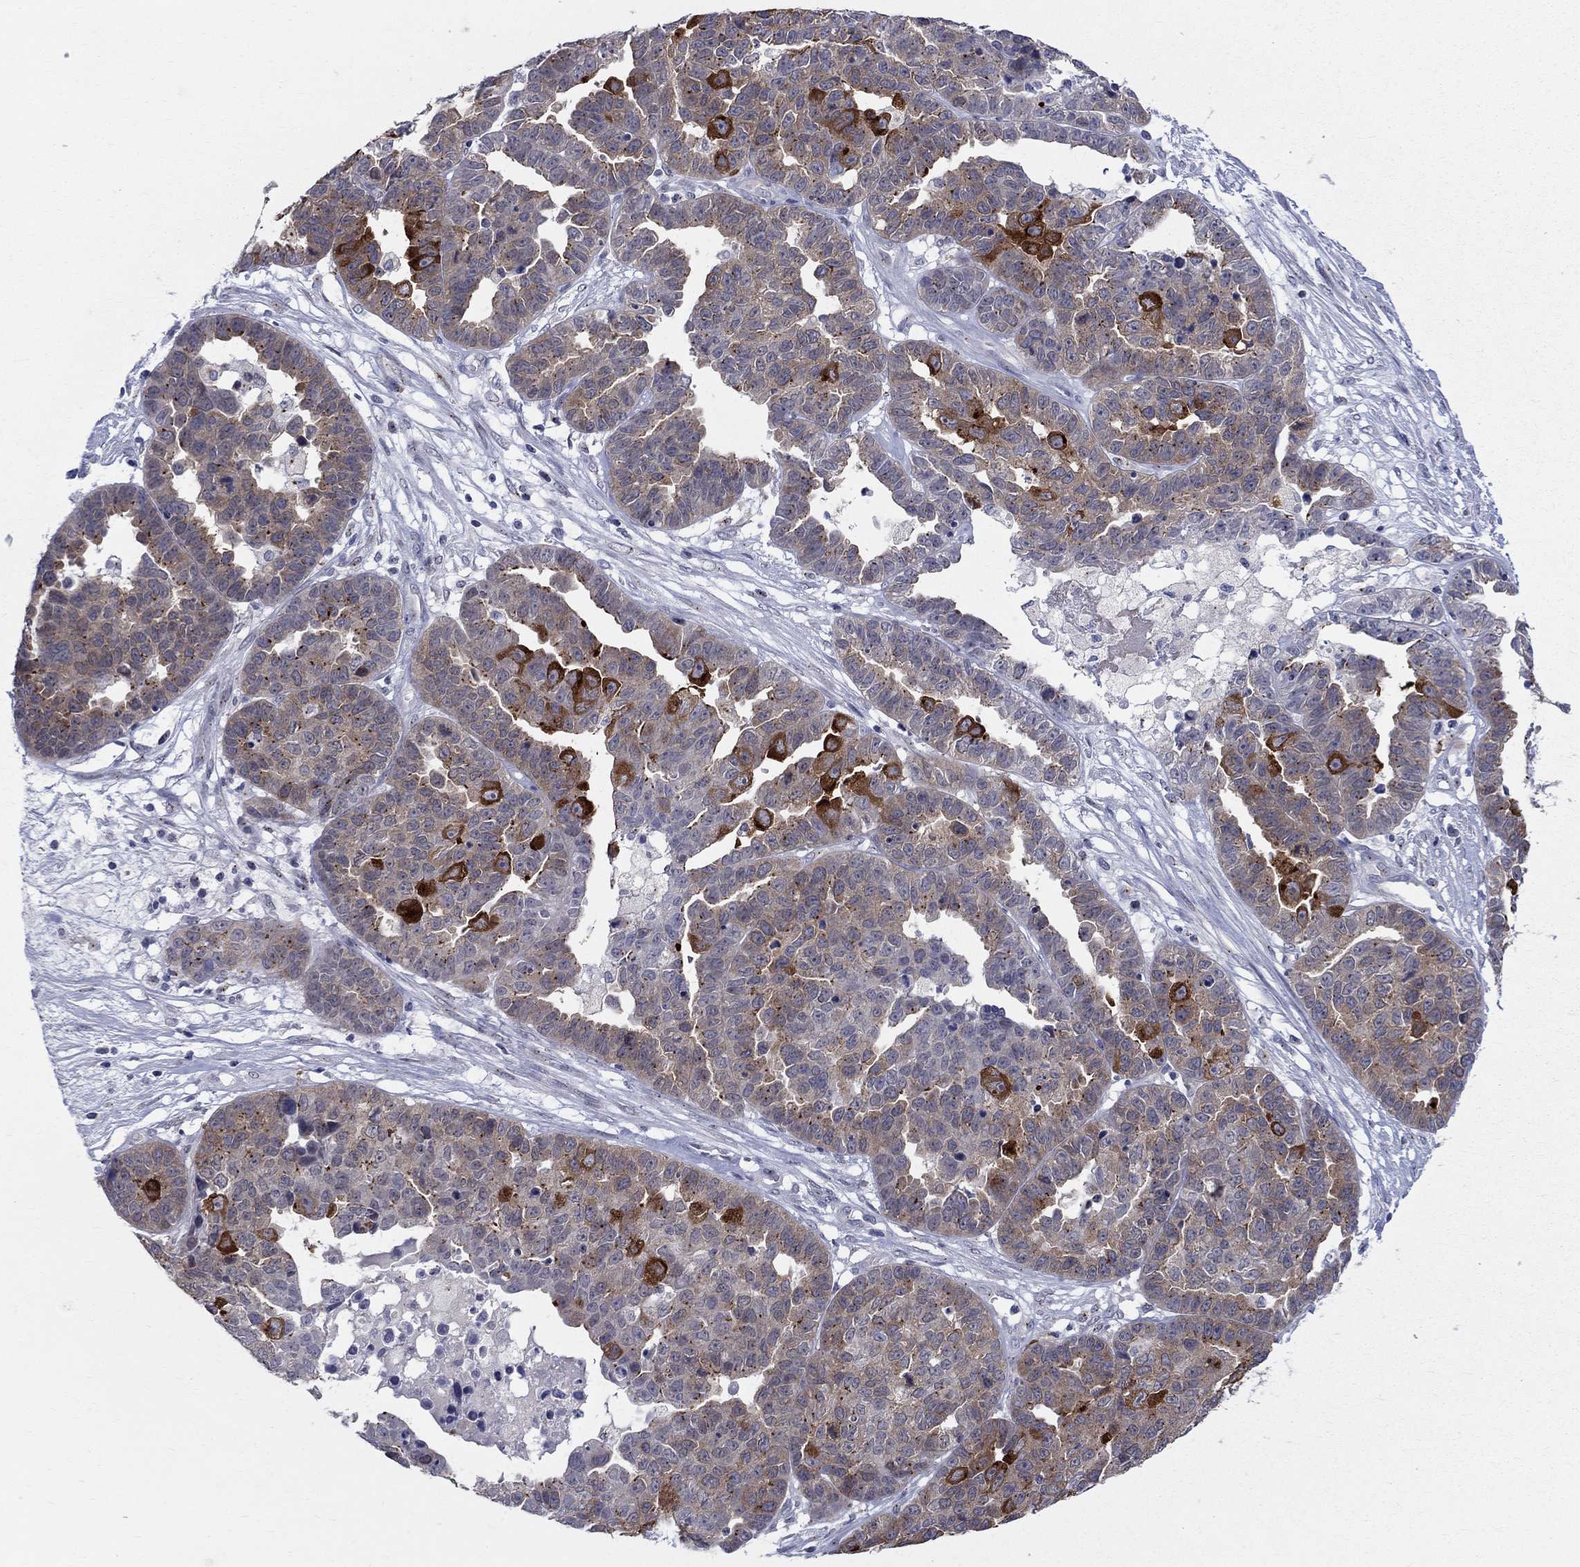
{"staining": {"intensity": "strong", "quantity": "<25%", "location": "cytoplasmic/membranous"}, "tissue": "ovarian cancer", "cell_type": "Tumor cells", "image_type": "cancer", "snomed": [{"axis": "morphology", "description": "Cystadenocarcinoma, serous, NOS"}, {"axis": "topography", "description": "Ovary"}], "caption": "A photomicrograph of human ovarian serous cystadenocarcinoma stained for a protein displays strong cytoplasmic/membranous brown staining in tumor cells.", "gene": "CEP43", "patient": {"sex": "female", "age": 87}}